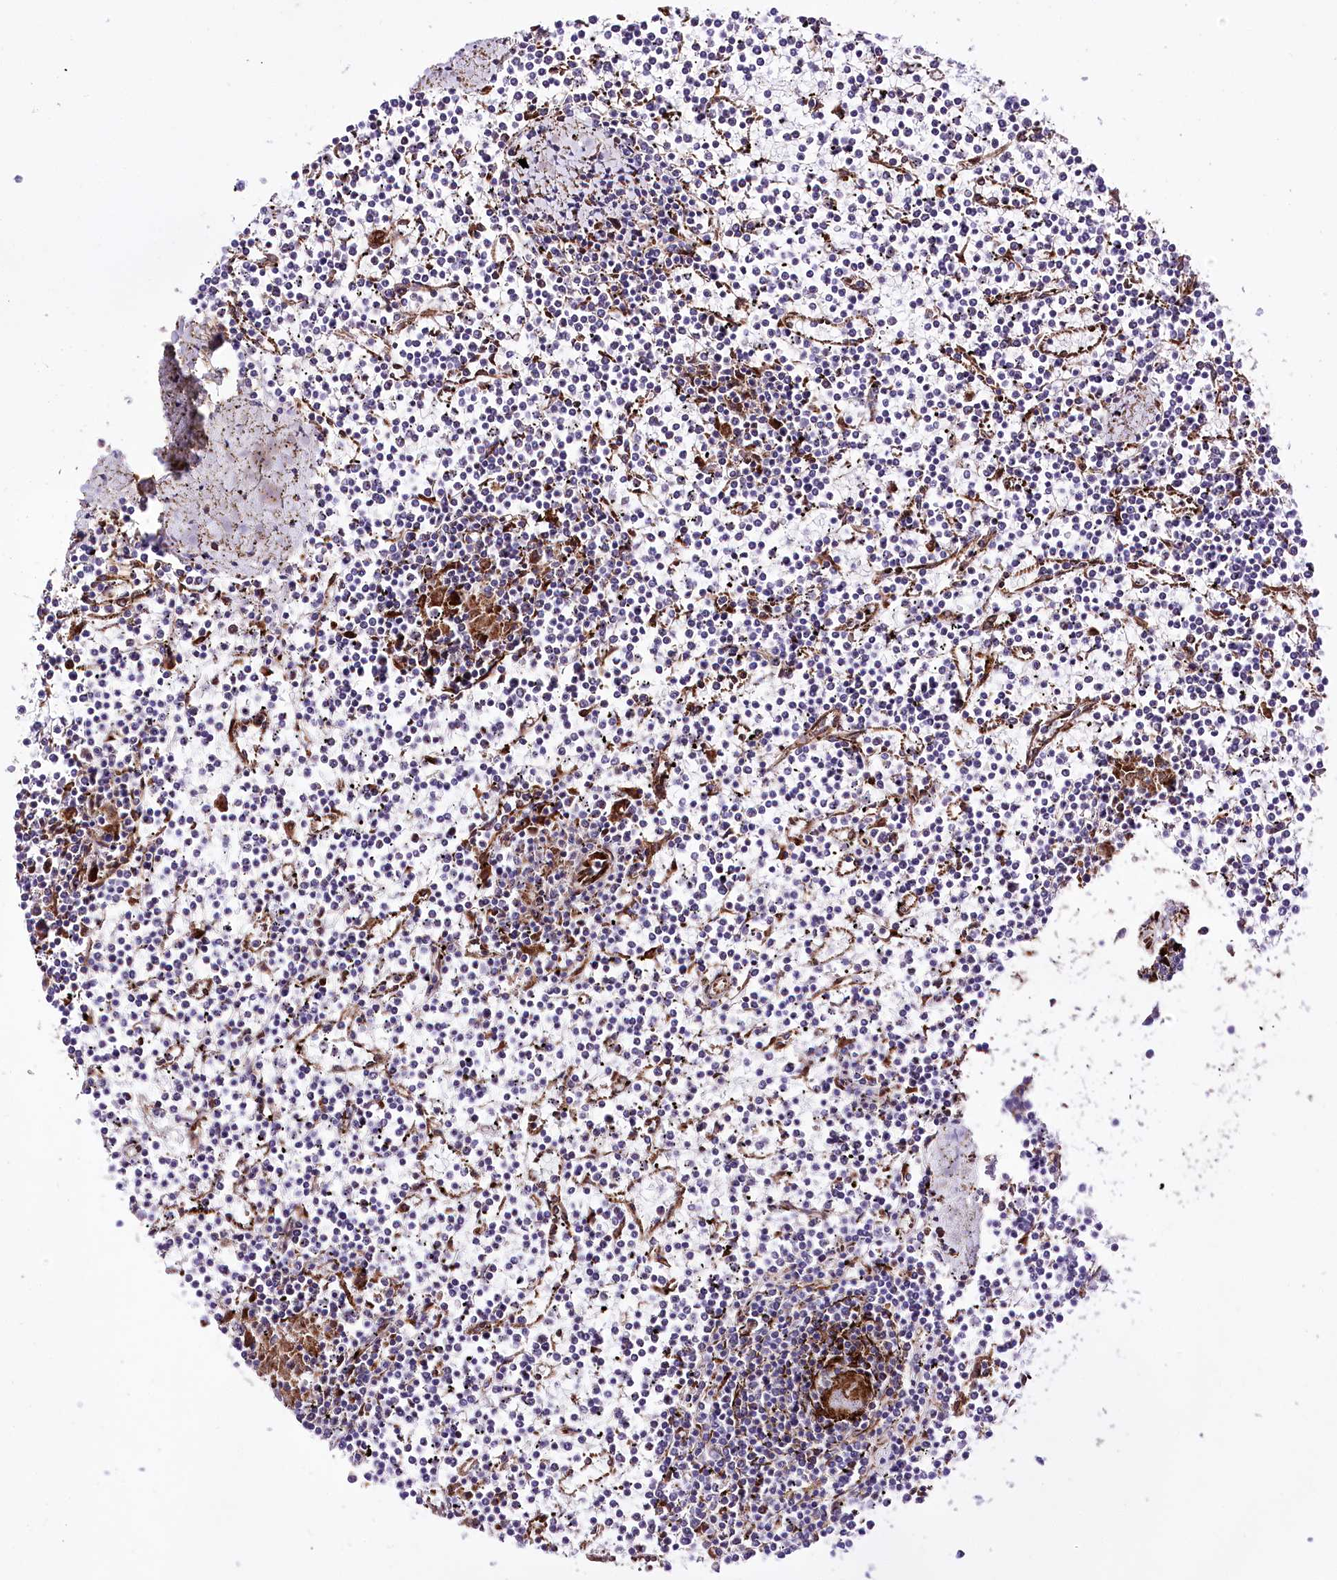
{"staining": {"intensity": "negative", "quantity": "none", "location": "none"}, "tissue": "lymphoma", "cell_type": "Tumor cells", "image_type": "cancer", "snomed": [{"axis": "morphology", "description": "Malignant lymphoma, non-Hodgkin's type, Low grade"}, {"axis": "topography", "description": "Spleen"}], "caption": "The IHC photomicrograph has no significant expression in tumor cells of lymphoma tissue.", "gene": "WWC1", "patient": {"sex": "female", "age": 19}}